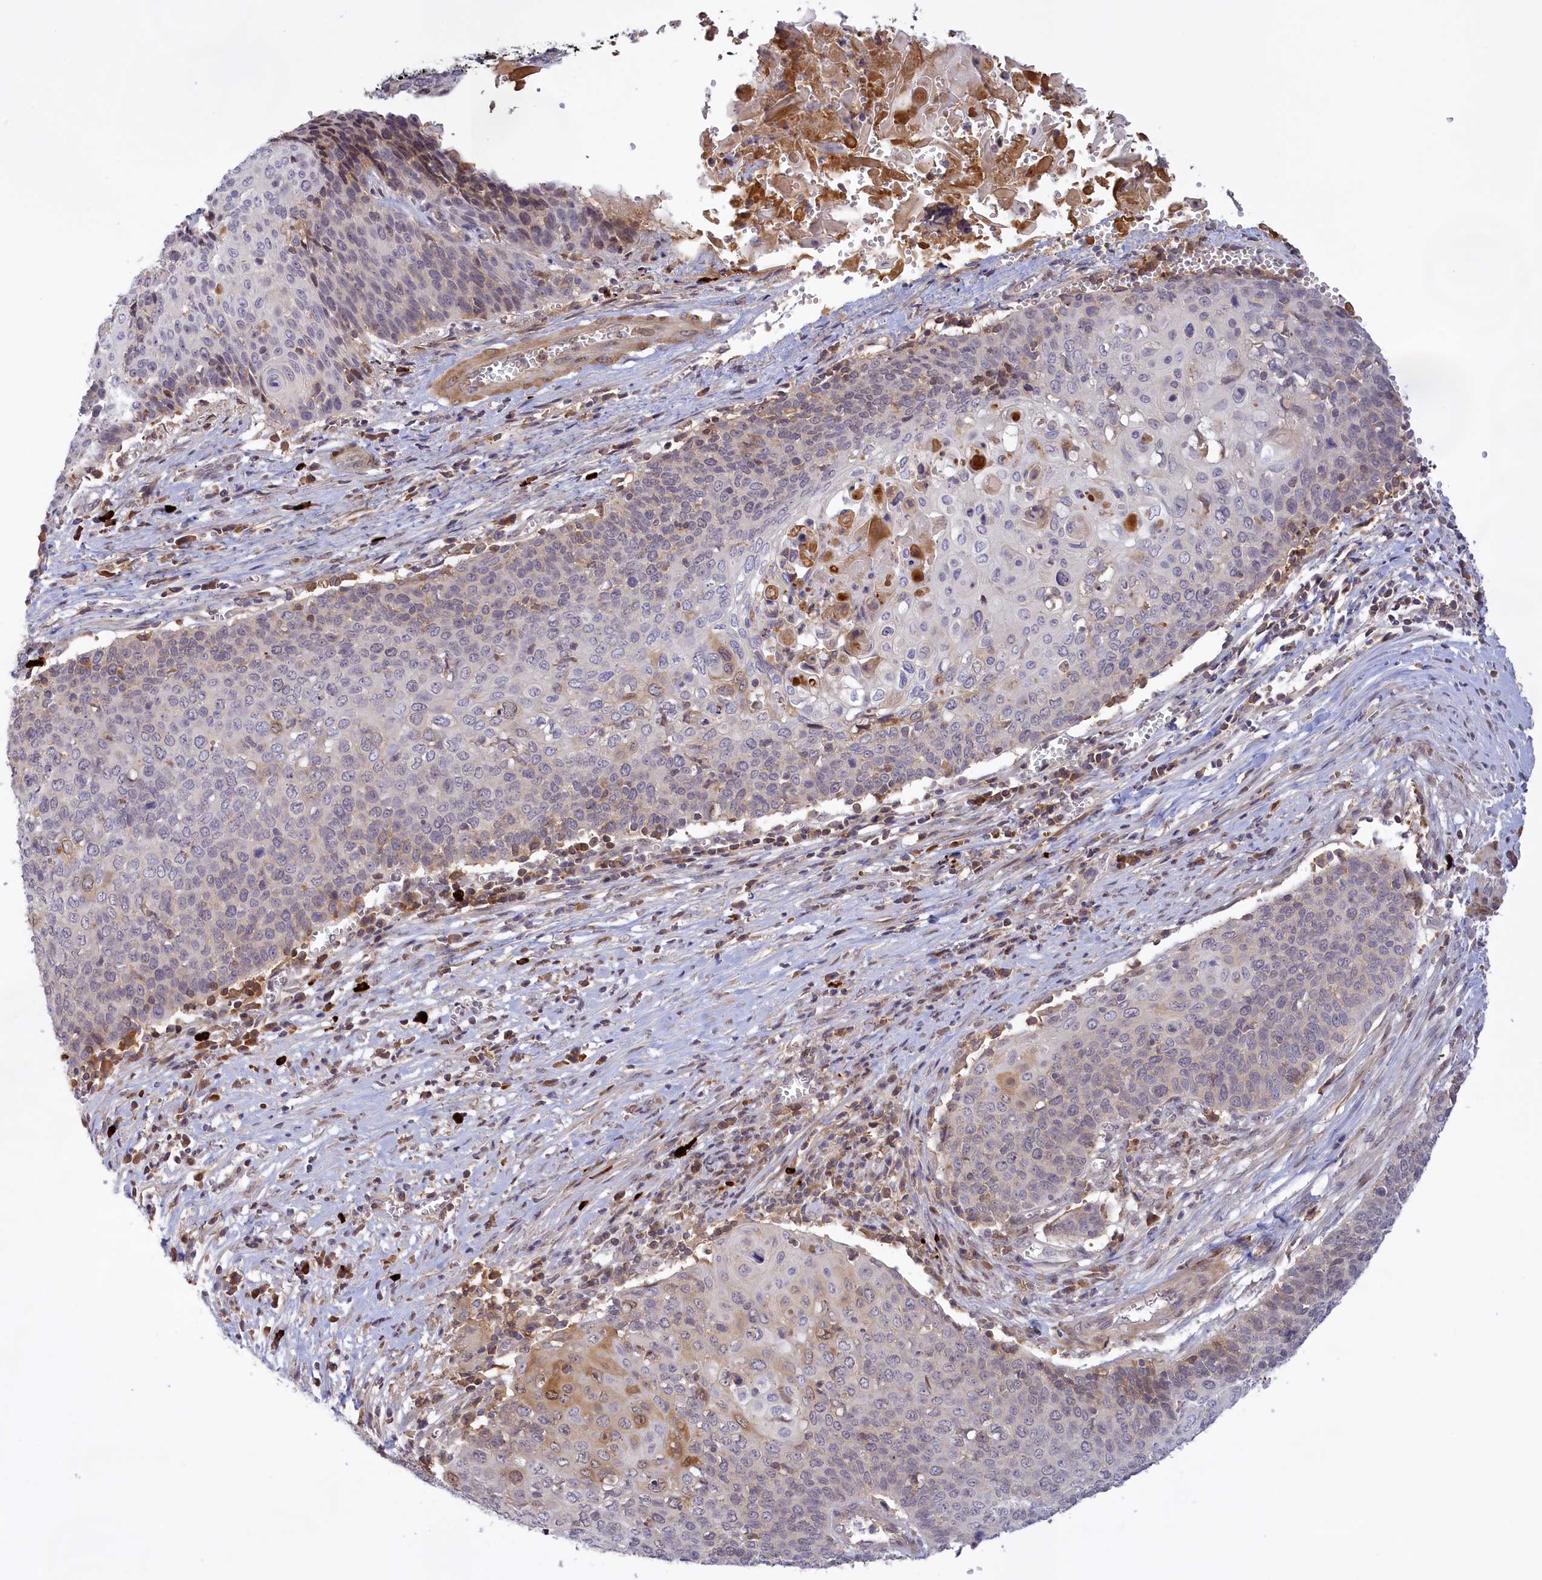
{"staining": {"intensity": "negative", "quantity": "none", "location": "none"}, "tissue": "cervical cancer", "cell_type": "Tumor cells", "image_type": "cancer", "snomed": [{"axis": "morphology", "description": "Squamous cell carcinoma, NOS"}, {"axis": "topography", "description": "Cervix"}], "caption": "High power microscopy histopathology image of an immunohistochemistry (IHC) micrograph of cervical cancer, revealing no significant positivity in tumor cells.", "gene": "RRAD", "patient": {"sex": "female", "age": 39}}